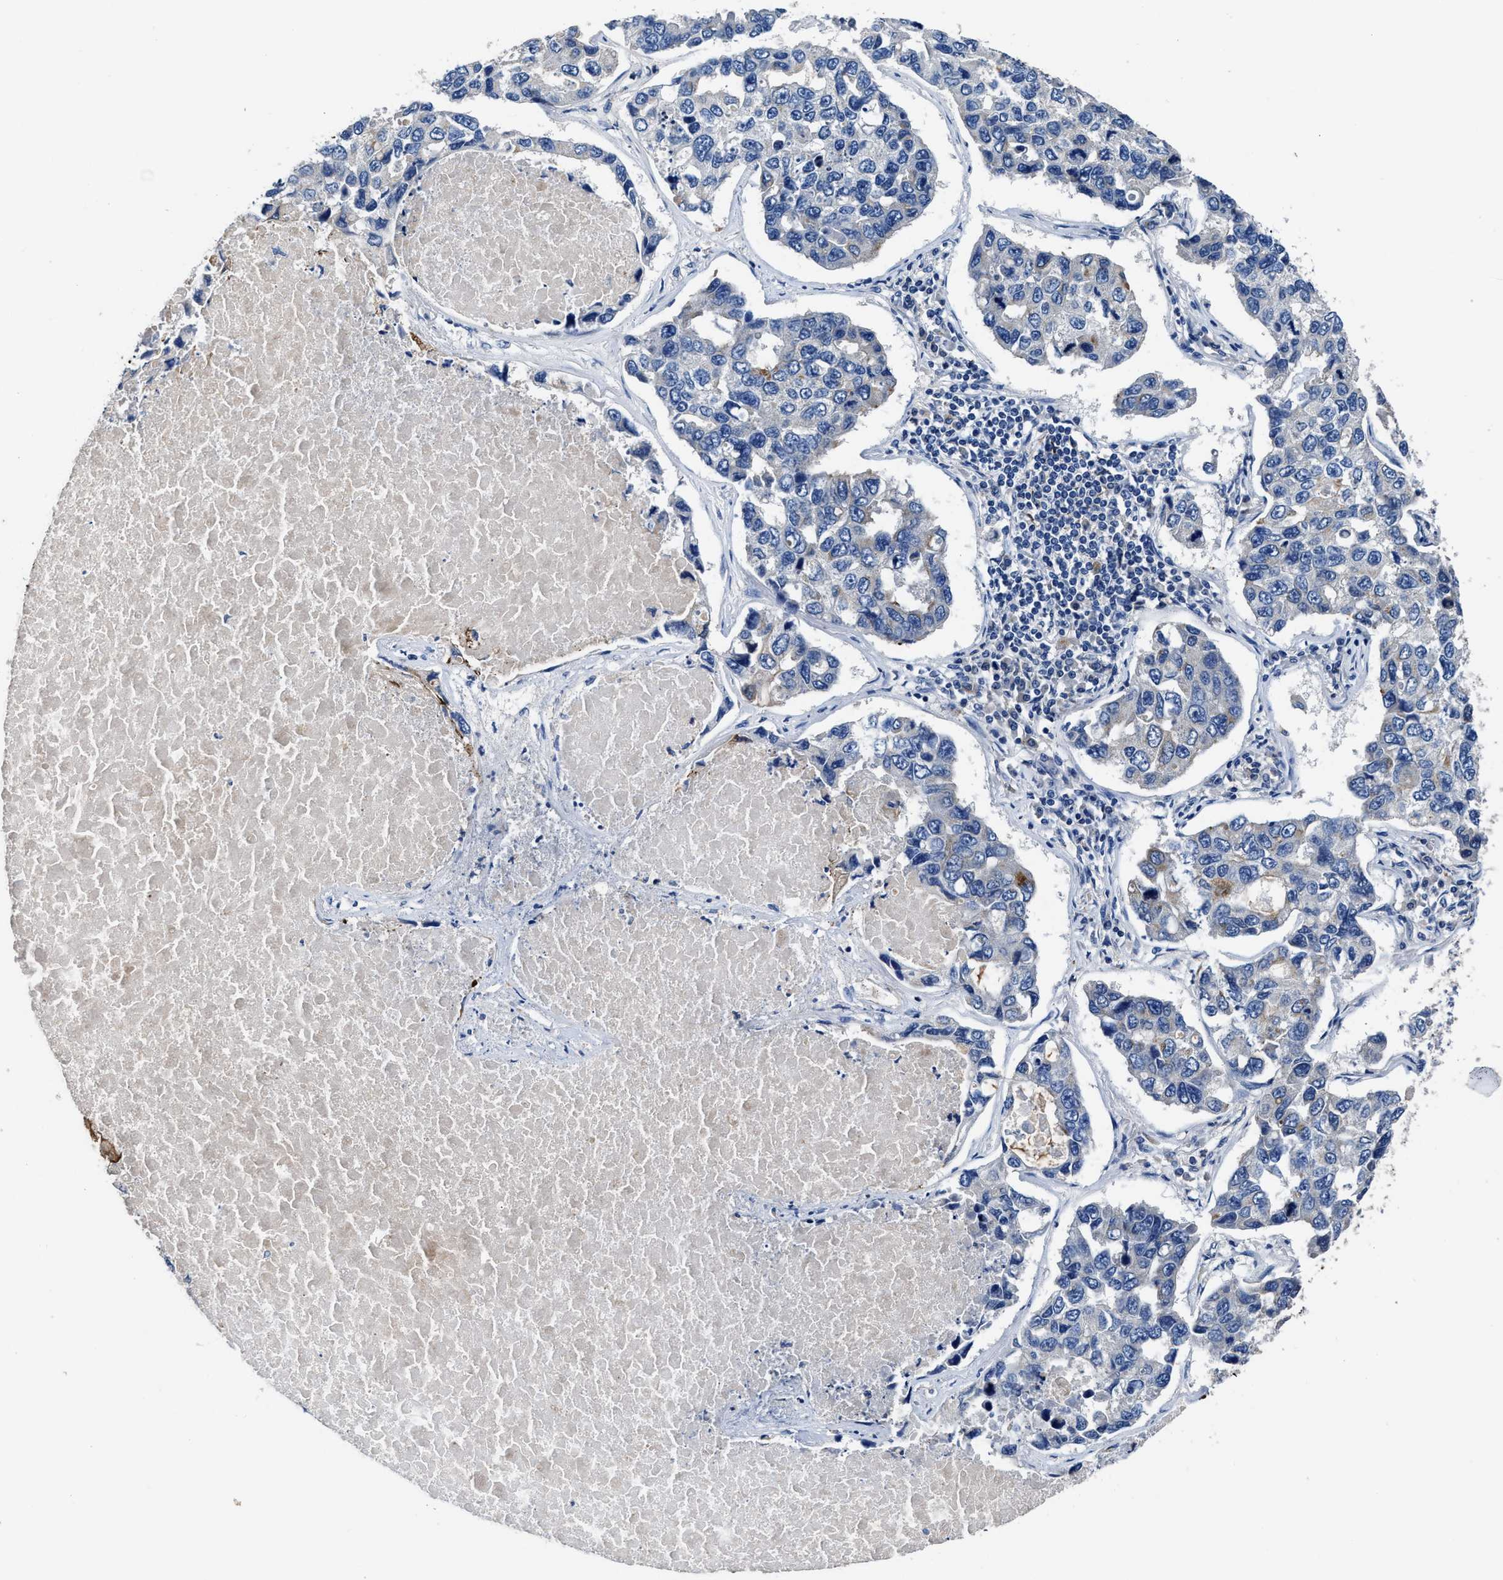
{"staining": {"intensity": "negative", "quantity": "none", "location": "none"}, "tissue": "lung cancer", "cell_type": "Tumor cells", "image_type": "cancer", "snomed": [{"axis": "morphology", "description": "Adenocarcinoma, NOS"}, {"axis": "topography", "description": "Lung"}], "caption": "Immunohistochemistry (IHC) histopathology image of neoplastic tissue: human lung cancer (adenocarcinoma) stained with DAB displays no significant protein staining in tumor cells.", "gene": "UBR4", "patient": {"sex": "male", "age": 64}}